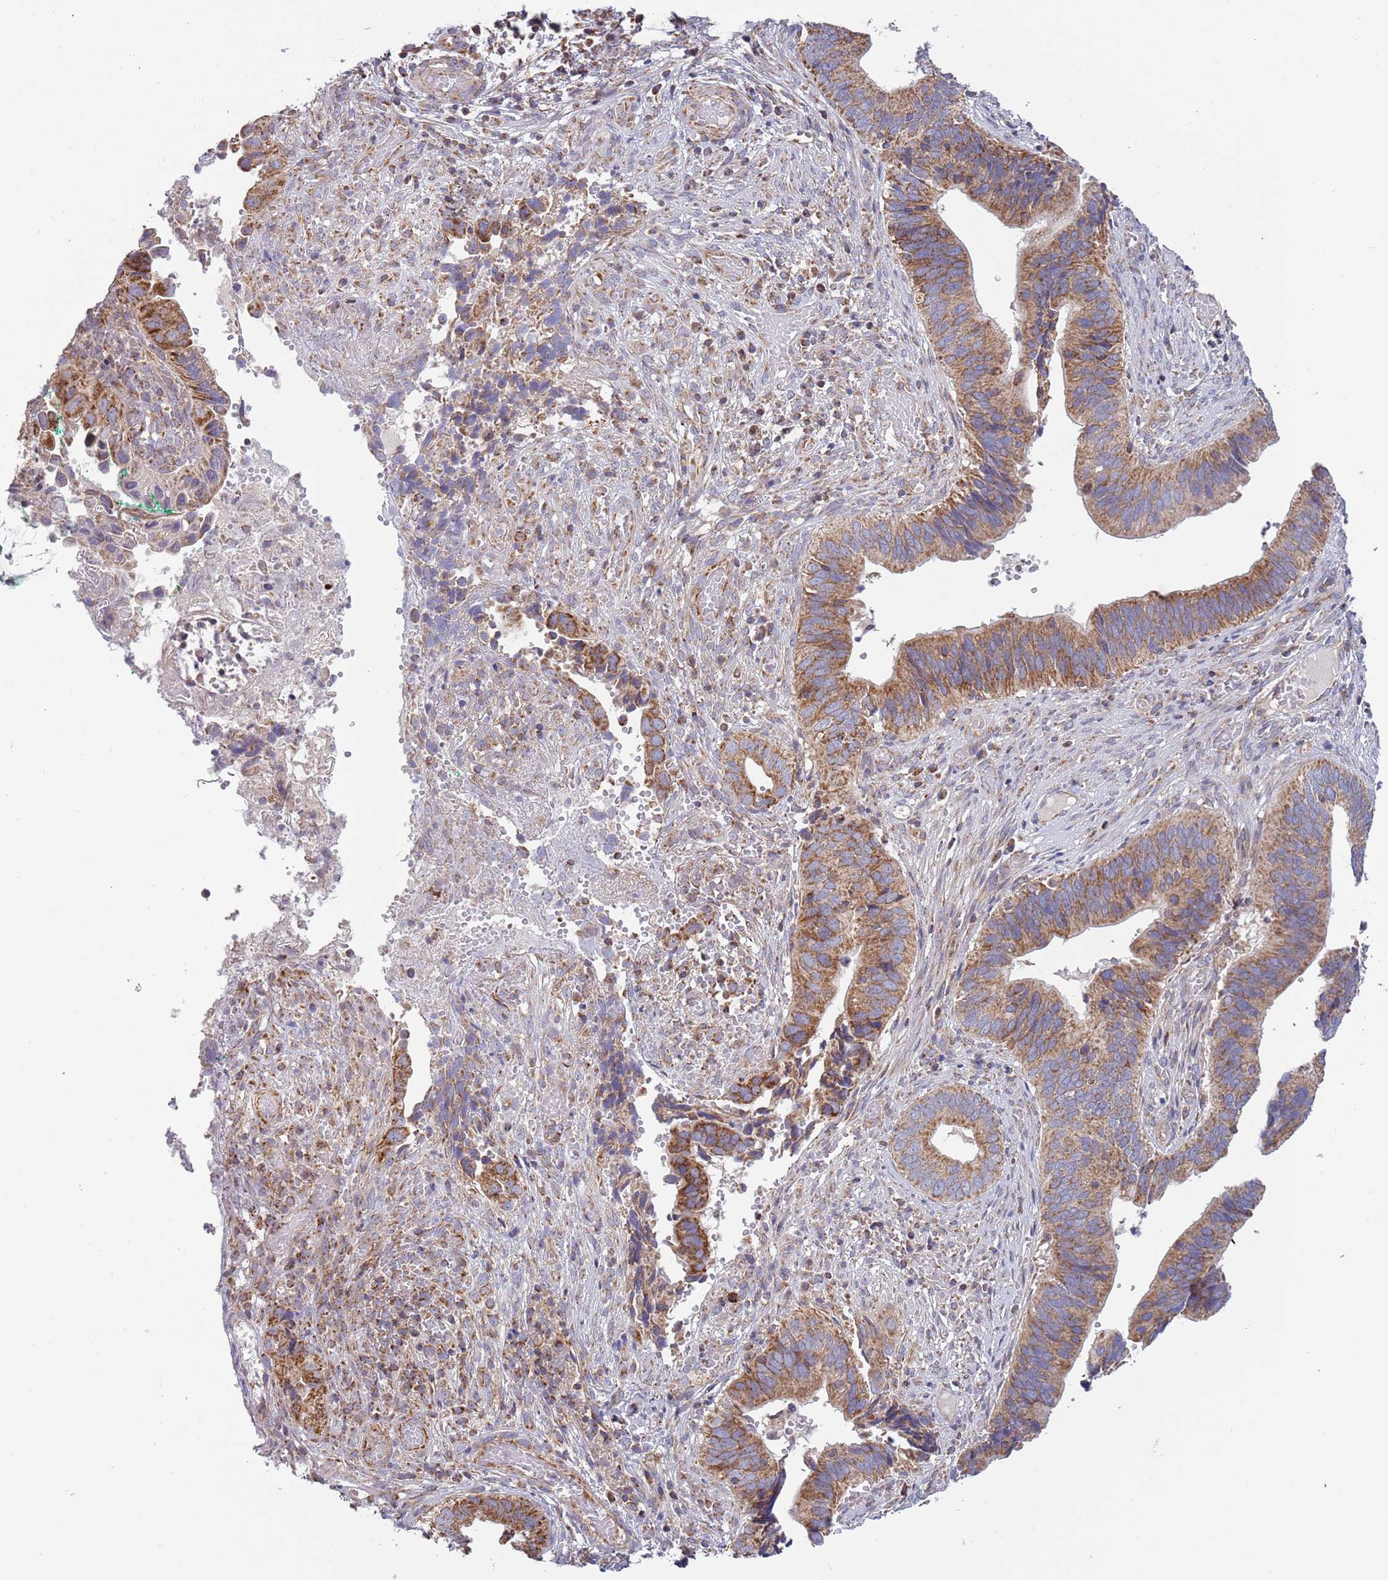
{"staining": {"intensity": "moderate", "quantity": ">75%", "location": "cytoplasmic/membranous"}, "tissue": "cervical cancer", "cell_type": "Tumor cells", "image_type": "cancer", "snomed": [{"axis": "morphology", "description": "Adenocarcinoma, NOS"}, {"axis": "topography", "description": "Cervix"}], "caption": "High-magnification brightfield microscopy of cervical cancer (adenocarcinoma) stained with DAB (3,3'-diaminobenzidine) (brown) and counterstained with hematoxylin (blue). tumor cells exhibit moderate cytoplasmic/membranous positivity is present in about>75% of cells. The staining was performed using DAB (3,3'-diaminobenzidine), with brown indicating positive protein expression. Nuclei are stained blue with hematoxylin.", "gene": "IRS4", "patient": {"sex": "female", "age": 42}}